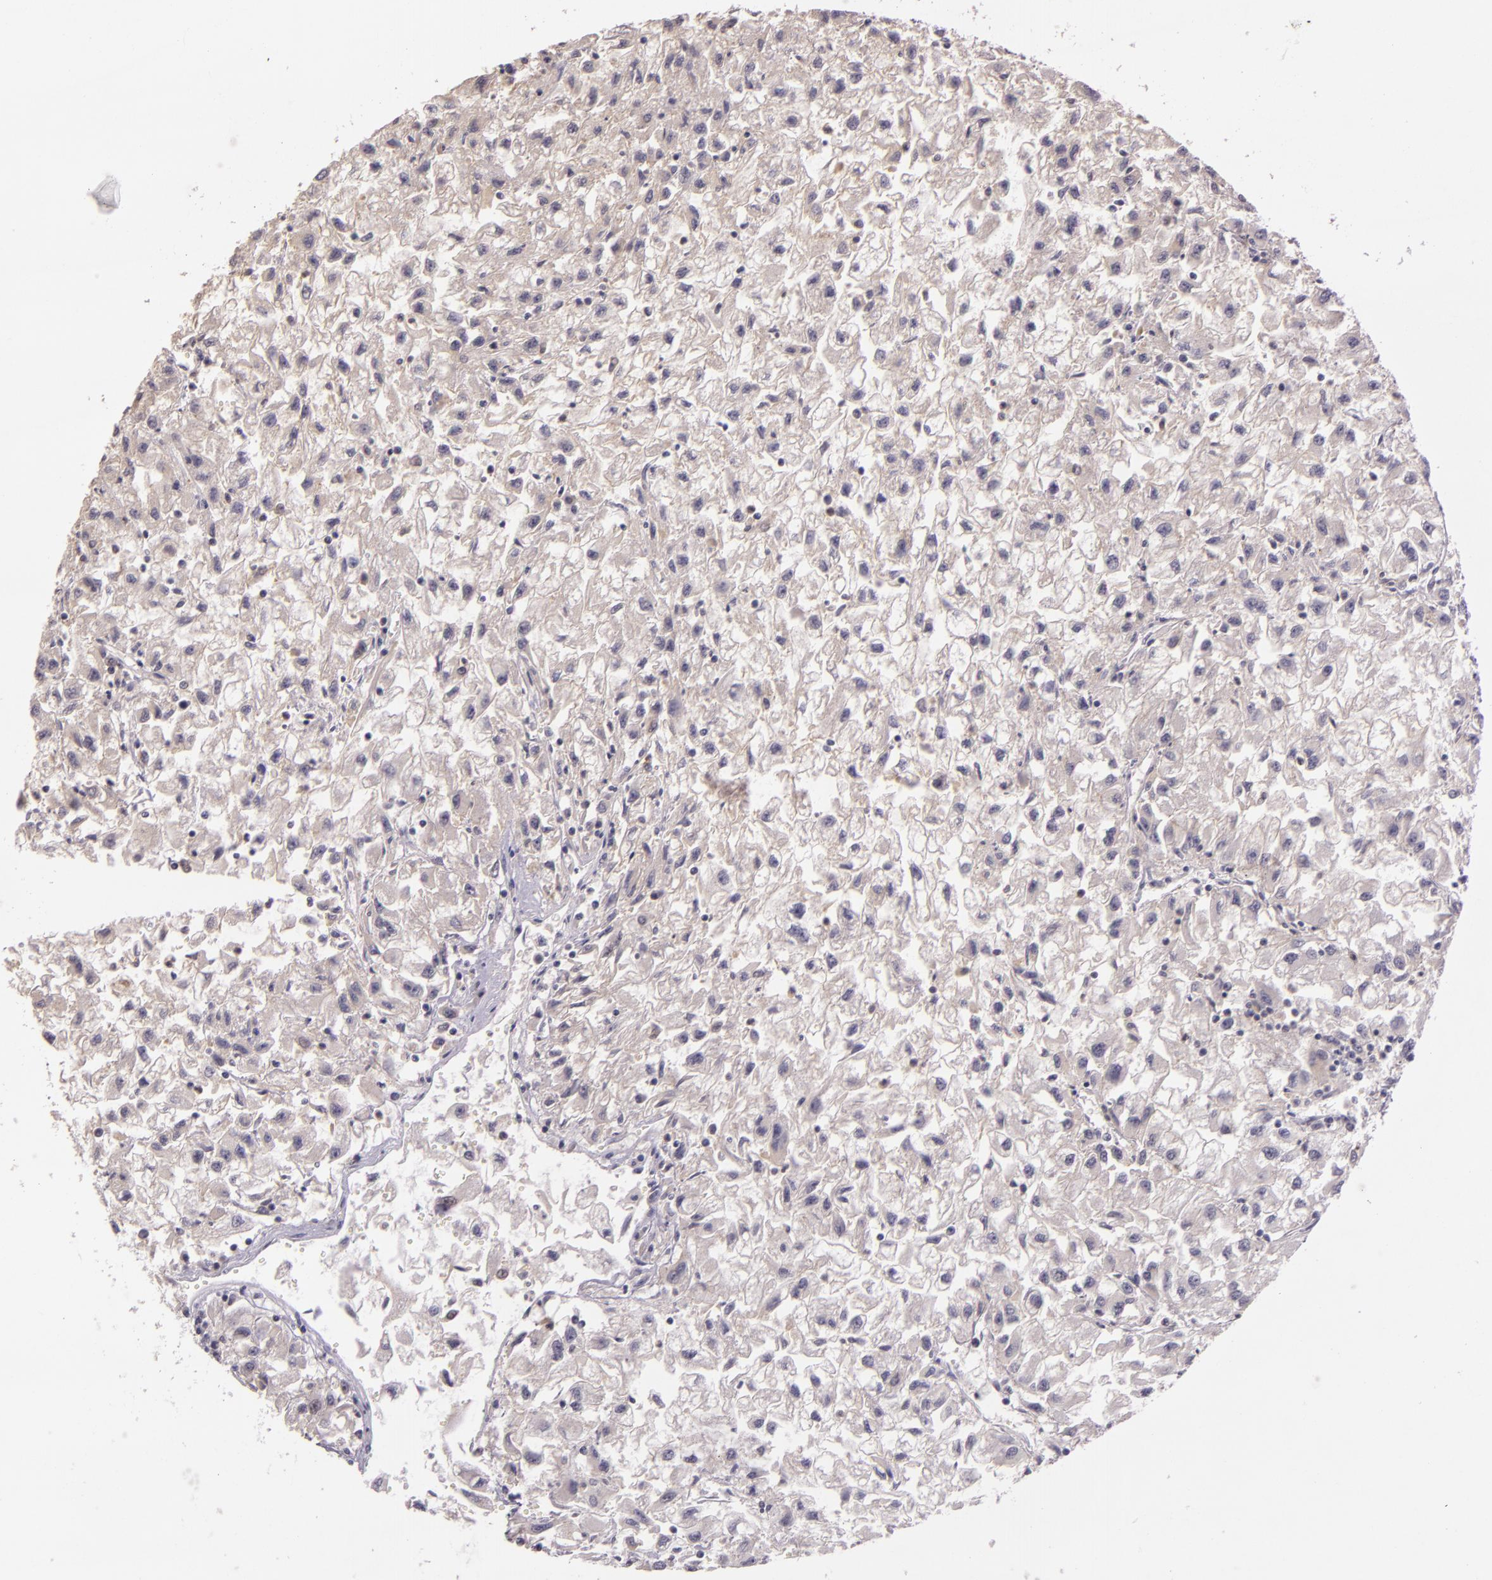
{"staining": {"intensity": "negative", "quantity": "none", "location": "none"}, "tissue": "renal cancer", "cell_type": "Tumor cells", "image_type": "cancer", "snomed": [{"axis": "morphology", "description": "Adenocarcinoma, NOS"}, {"axis": "topography", "description": "Kidney"}], "caption": "The micrograph shows no staining of tumor cells in renal adenocarcinoma.", "gene": "ARMH4", "patient": {"sex": "male", "age": 59}}